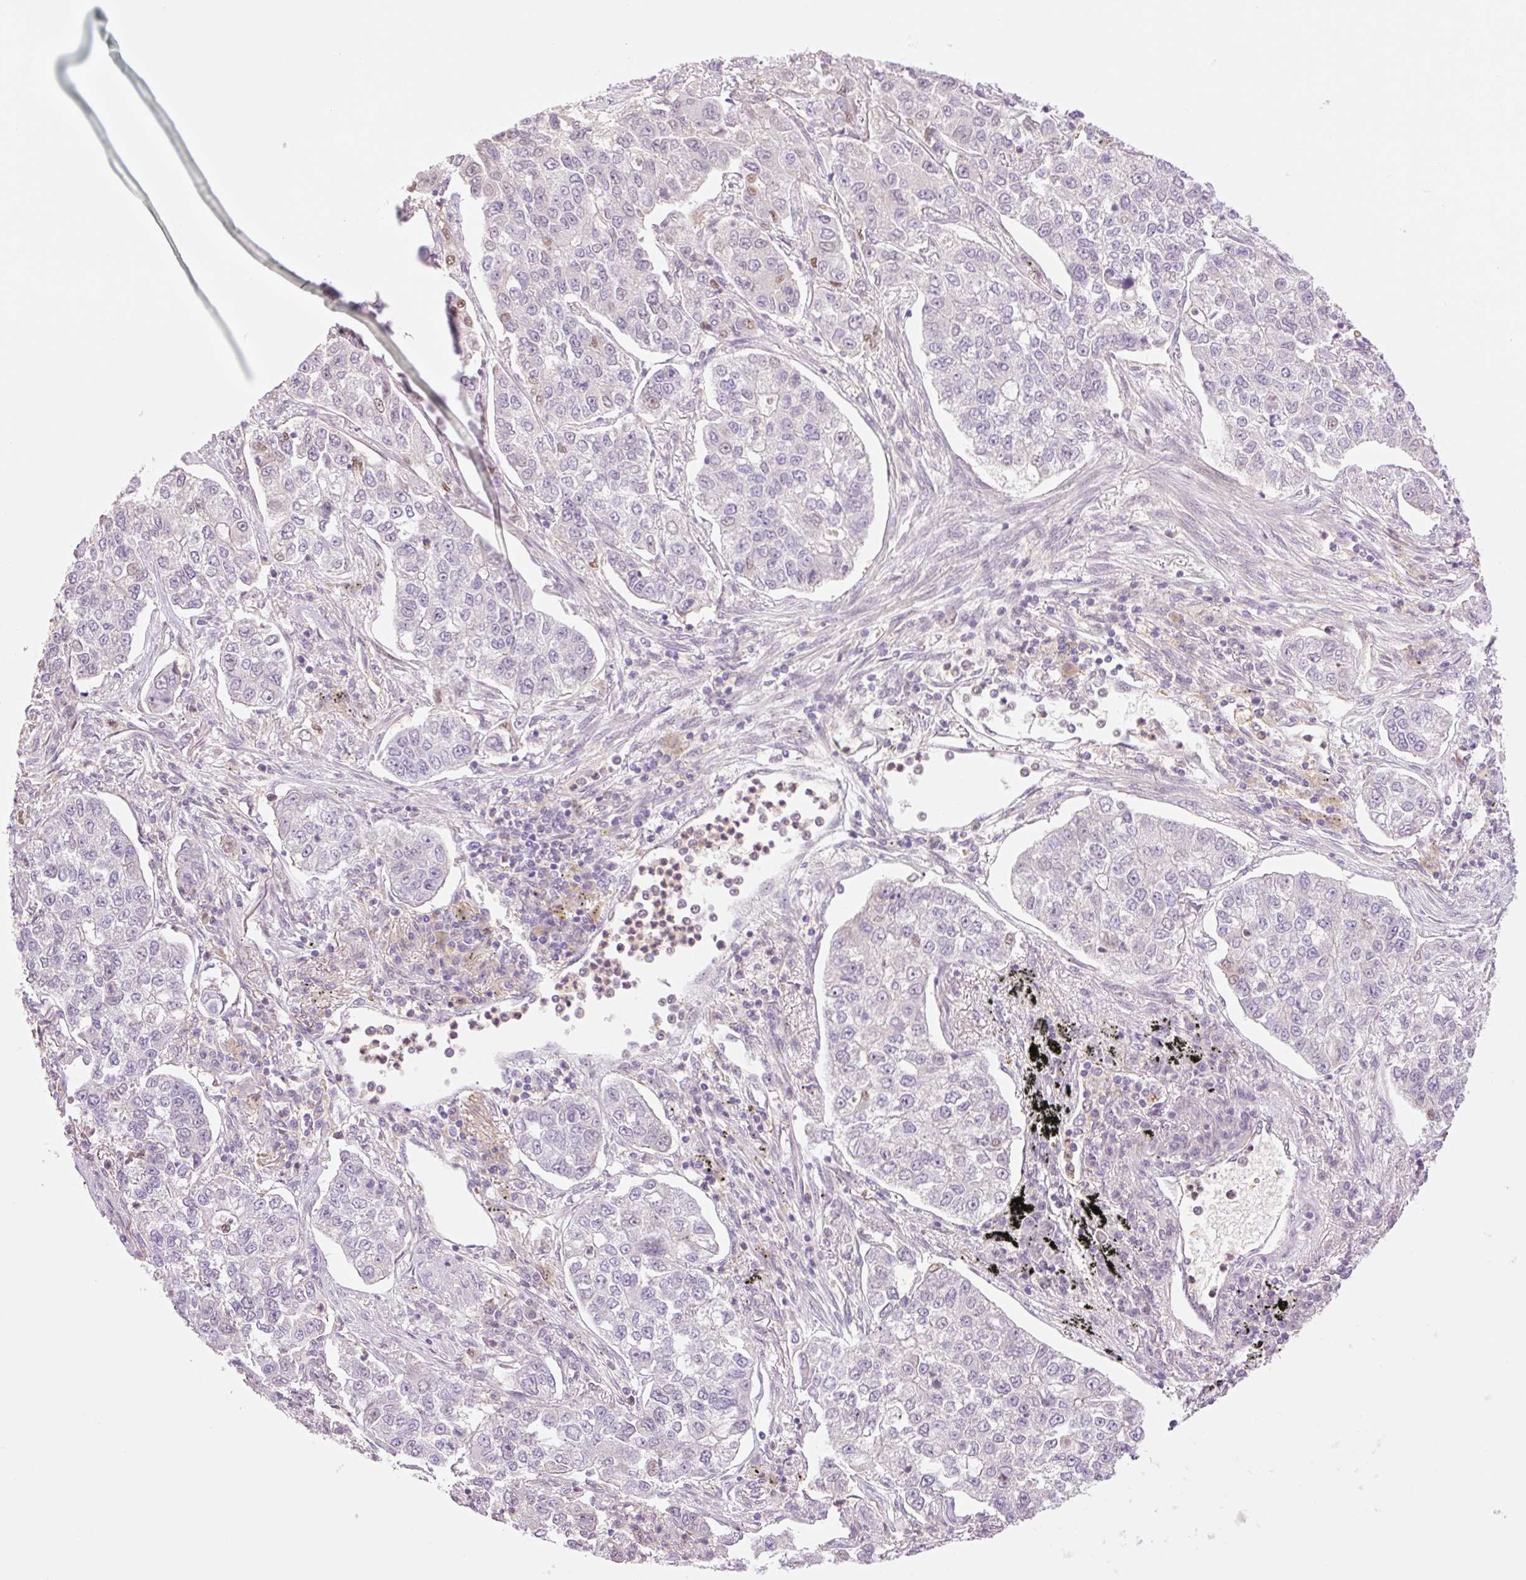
{"staining": {"intensity": "weak", "quantity": "<25%", "location": "nuclear"}, "tissue": "lung cancer", "cell_type": "Tumor cells", "image_type": "cancer", "snomed": [{"axis": "morphology", "description": "Adenocarcinoma, NOS"}, {"axis": "topography", "description": "Lung"}], "caption": "This is an IHC image of lung cancer. There is no positivity in tumor cells.", "gene": "HEBP1", "patient": {"sex": "male", "age": 49}}